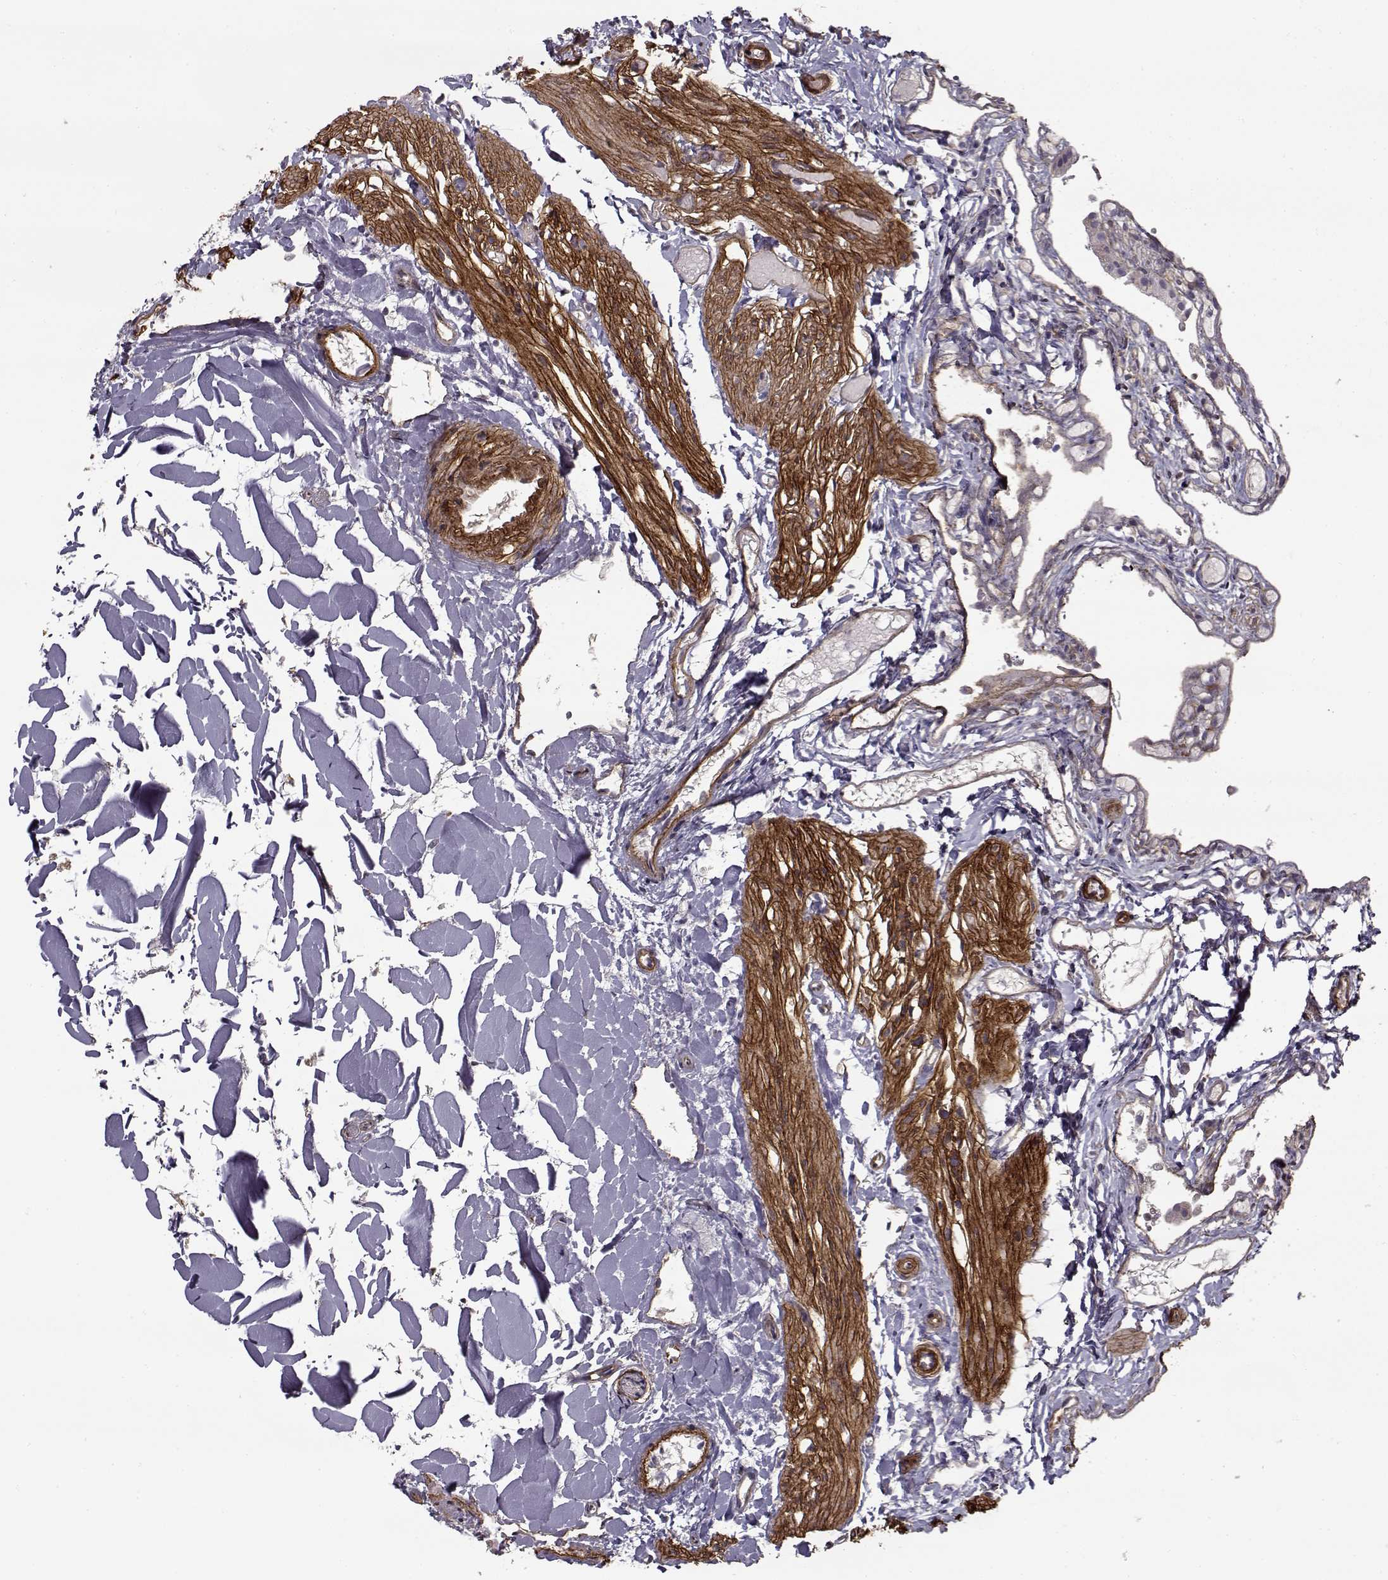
{"staining": {"intensity": "negative", "quantity": "none", "location": "none"}, "tissue": "gallbladder", "cell_type": "Glandular cells", "image_type": "normal", "snomed": [{"axis": "morphology", "description": "Normal tissue, NOS"}, {"axis": "topography", "description": "Gallbladder"}], "caption": "IHC photomicrograph of normal gallbladder stained for a protein (brown), which reveals no expression in glandular cells.", "gene": "LAMB2", "patient": {"sex": "female", "age": 47}}